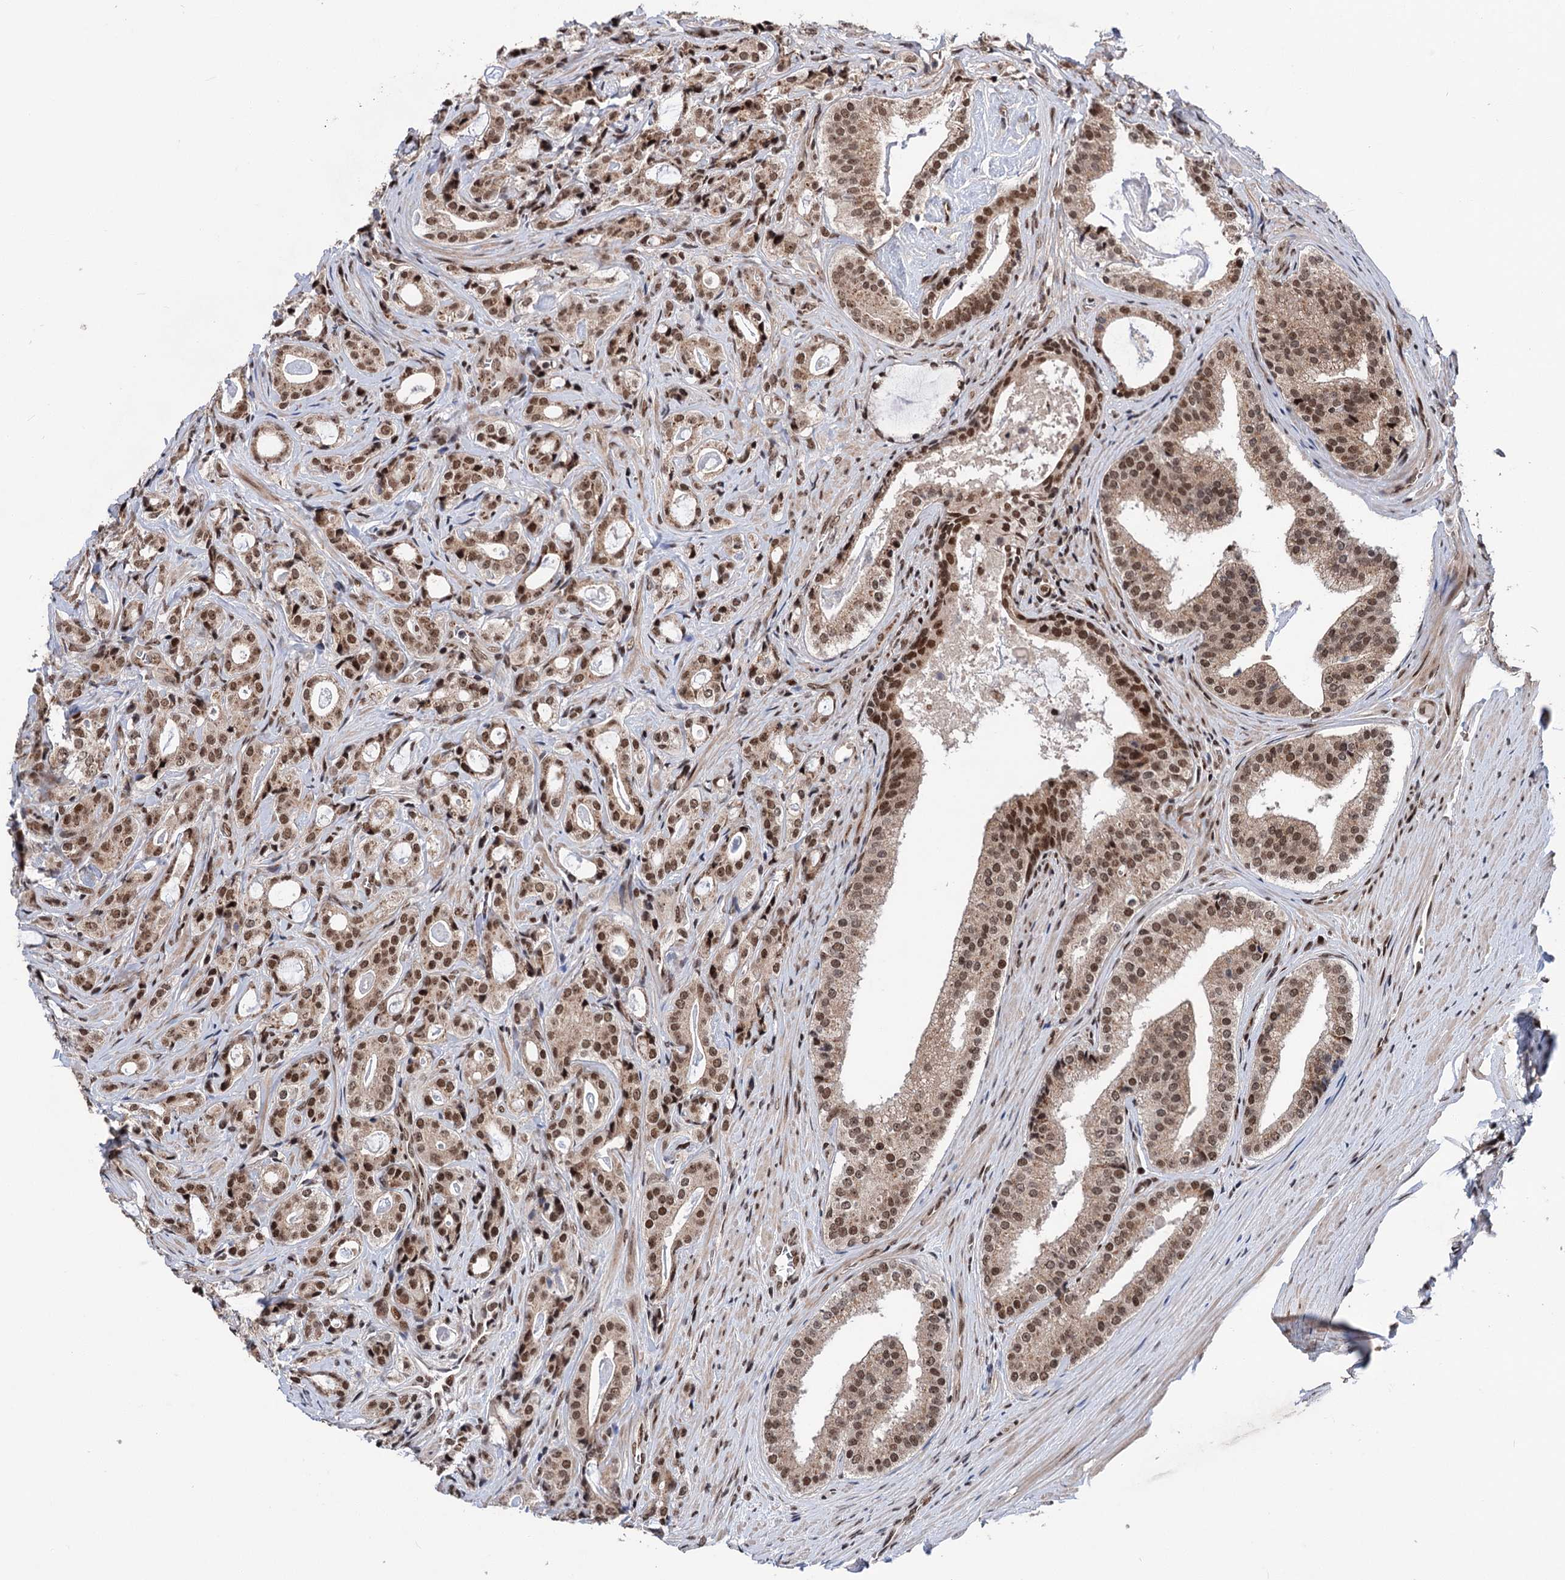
{"staining": {"intensity": "moderate", "quantity": ">75%", "location": "nuclear"}, "tissue": "prostate cancer", "cell_type": "Tumor cells", "image_type": "cancer", "snomed": [{"axis": "morphology", "description": "Adenocarcinoma, High grade"}, {"axis": "topography", "description": "Prostate"}], "caption": "Prostate cancer stained with DAB (3,3'-diaminobenzidine) immunohistochemistry exhibits medium levels of moderate nuclear positivity in about >75% of tumor cells.", "gene": "MAML1", "patient": {"sex": "male", "age": 63}}